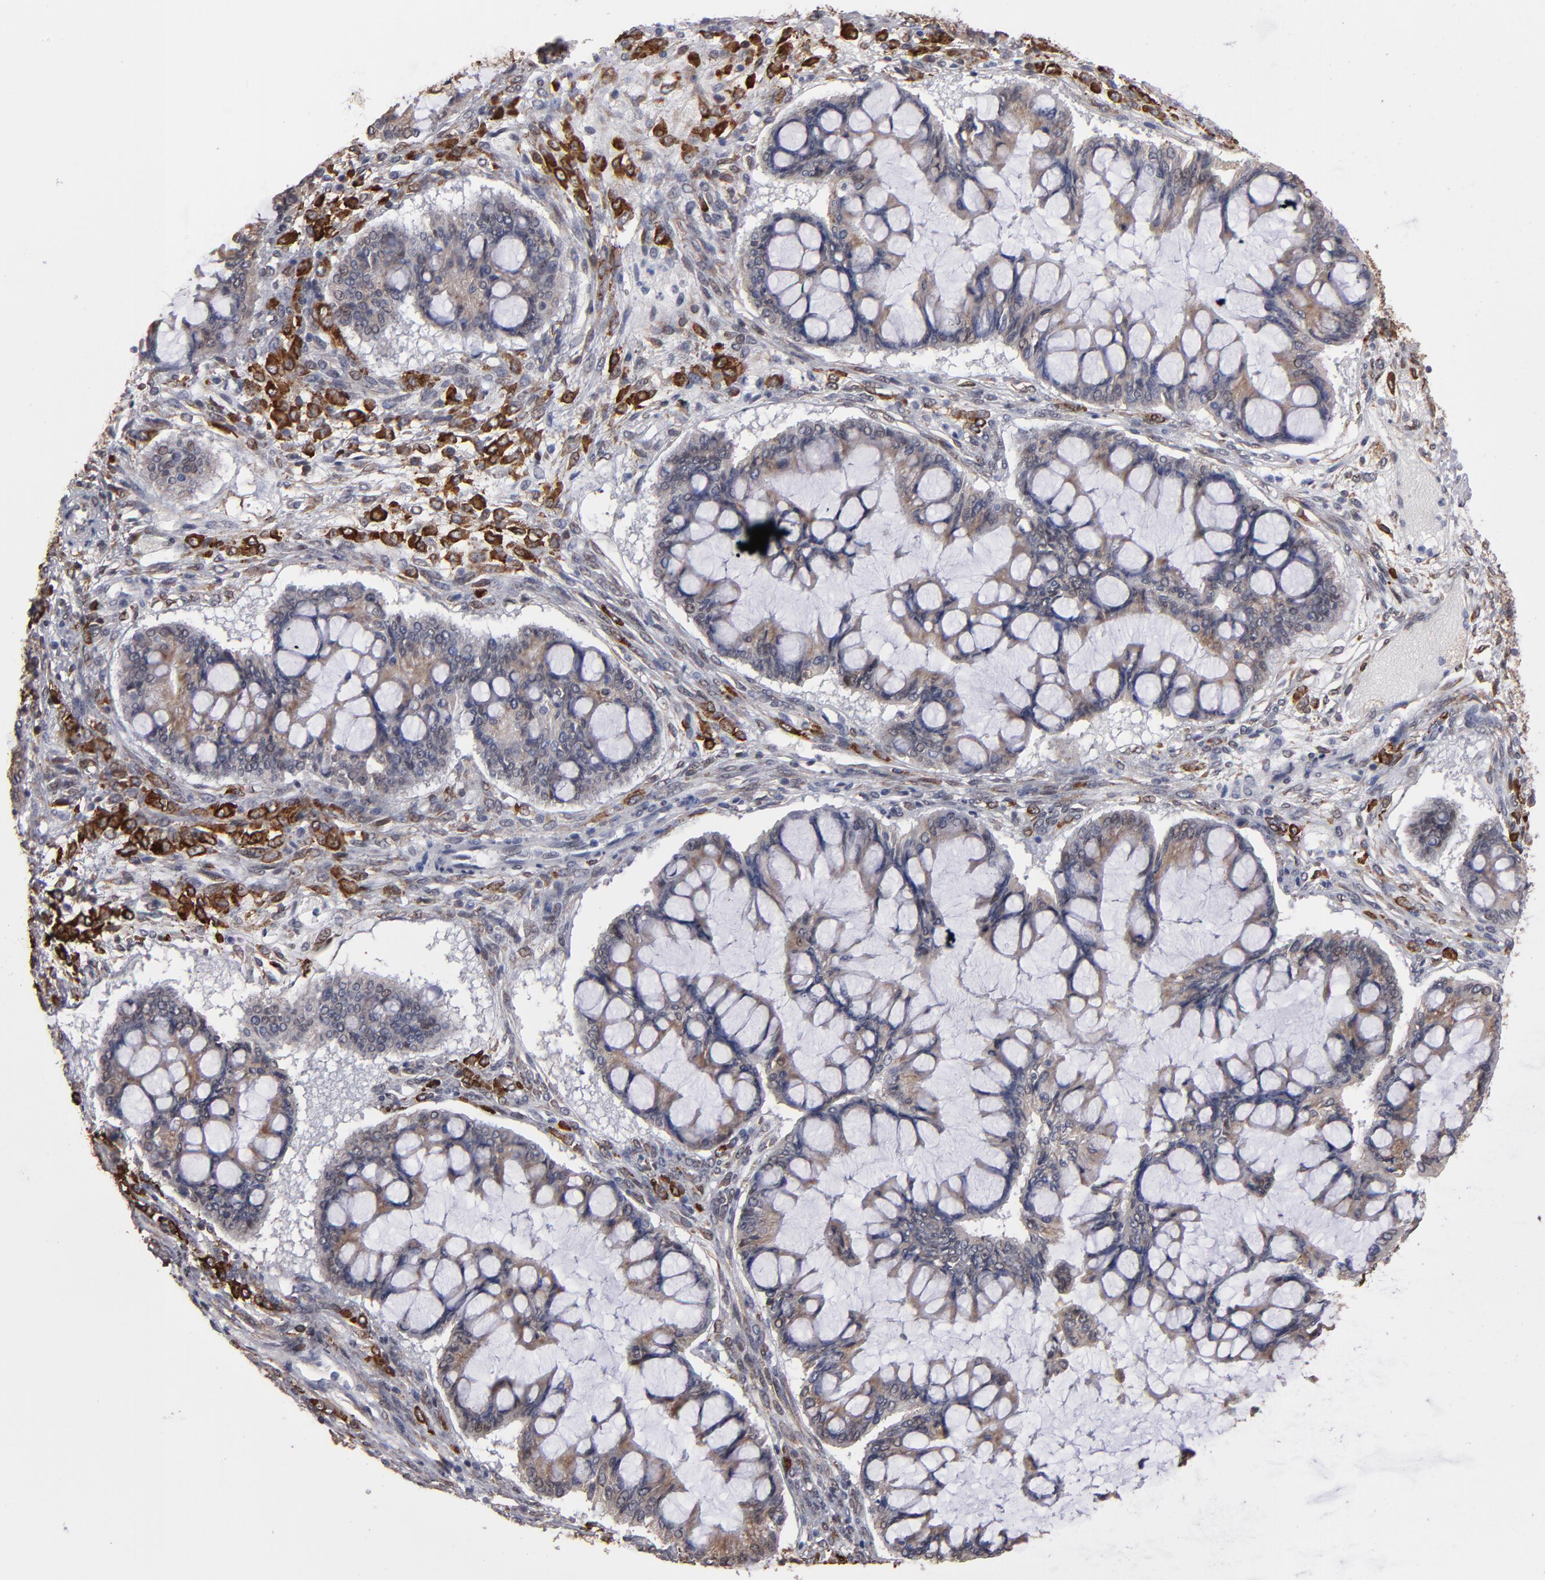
{"staining": {"intensity": "weak", "quantity": ">75%", "location": "cytoplasmic/membranous"}, "tissue": "ovarian cancer", "cell_type": "Tumor cells", "image_type": "cancer", "snomed": [{"axis": "morphology", "description": "Cystadenocarcinoma, mucinous, NOS"}, {"axis": "topography", "description": "Ovary"}], "caption": "This photomicrograph displays immunohistochemistry (IHC) staining of ovarian mucinous cystadenocarcinoma, with low weak cytoplasmic/membranous expression in approximately >75% of tumor cells.", "gene": "PGRMC1", "patient": {"sex": "female", "age": 73}}